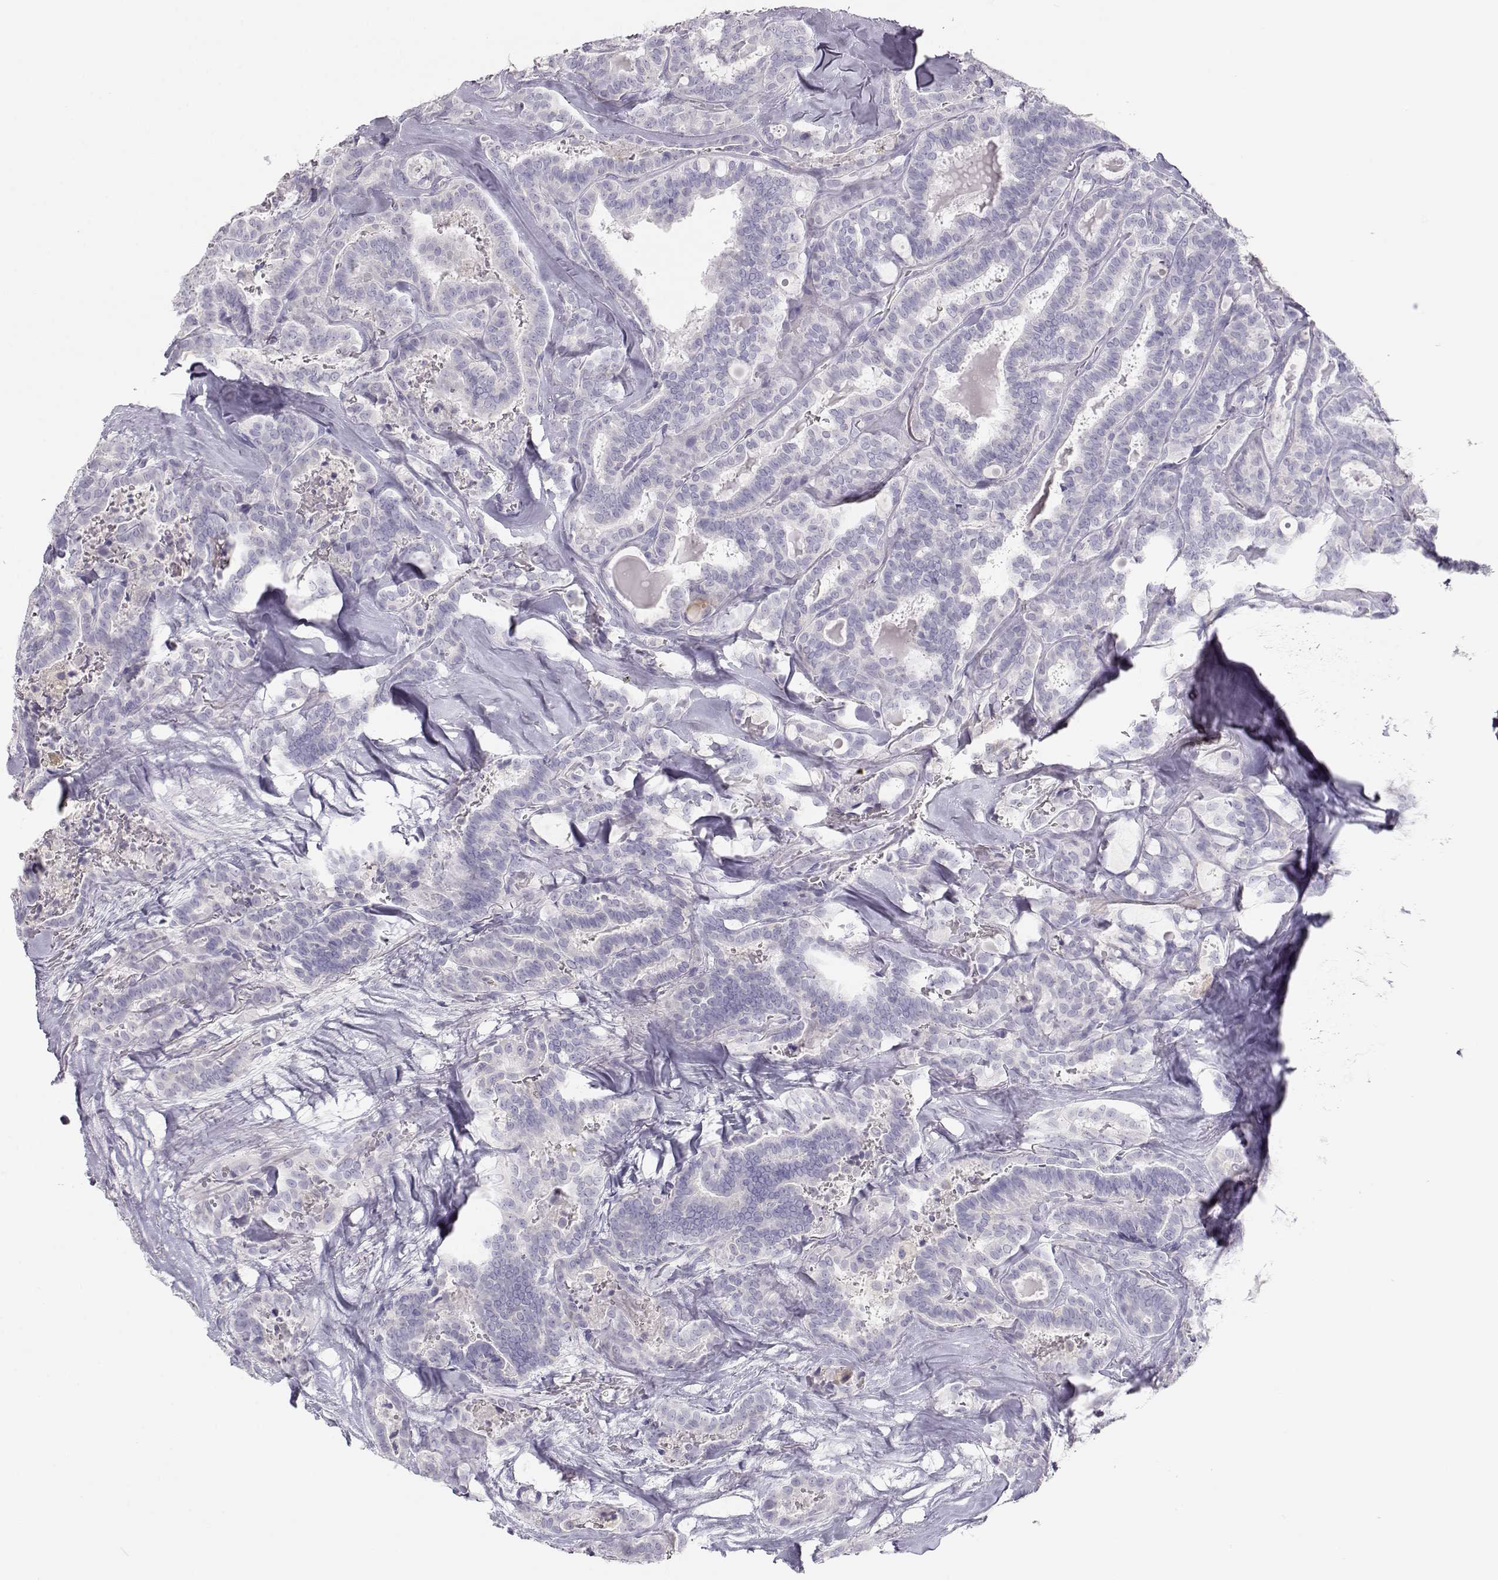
{"staining": {"intensity": "negative", "quantity": "none", "location": "none"}, "tissue": "thyroid cancer", "cell_type": "Tumor cells", "image_type": "cancer", "snomed": [{"axis": "morphology", "description": "Papillary adenocarcinoma, NOS"}, {"axis": "topography", "description": "Thyroid gland"}], "caption": "This histopathology image is of thyroid cancer (papillary adenocarcinoma) stained with IHC to label a protein in brown with the nuclei are counter-stained blue. There is no expression in tumor cells. Brightfield microscopy of immunohistochemistry (IHC) stained with DAB (brown) and hematoxylin (blue), captured at high magnification.", "gene": "LEPR", "patient": {"sex": "female", "age": 39}}